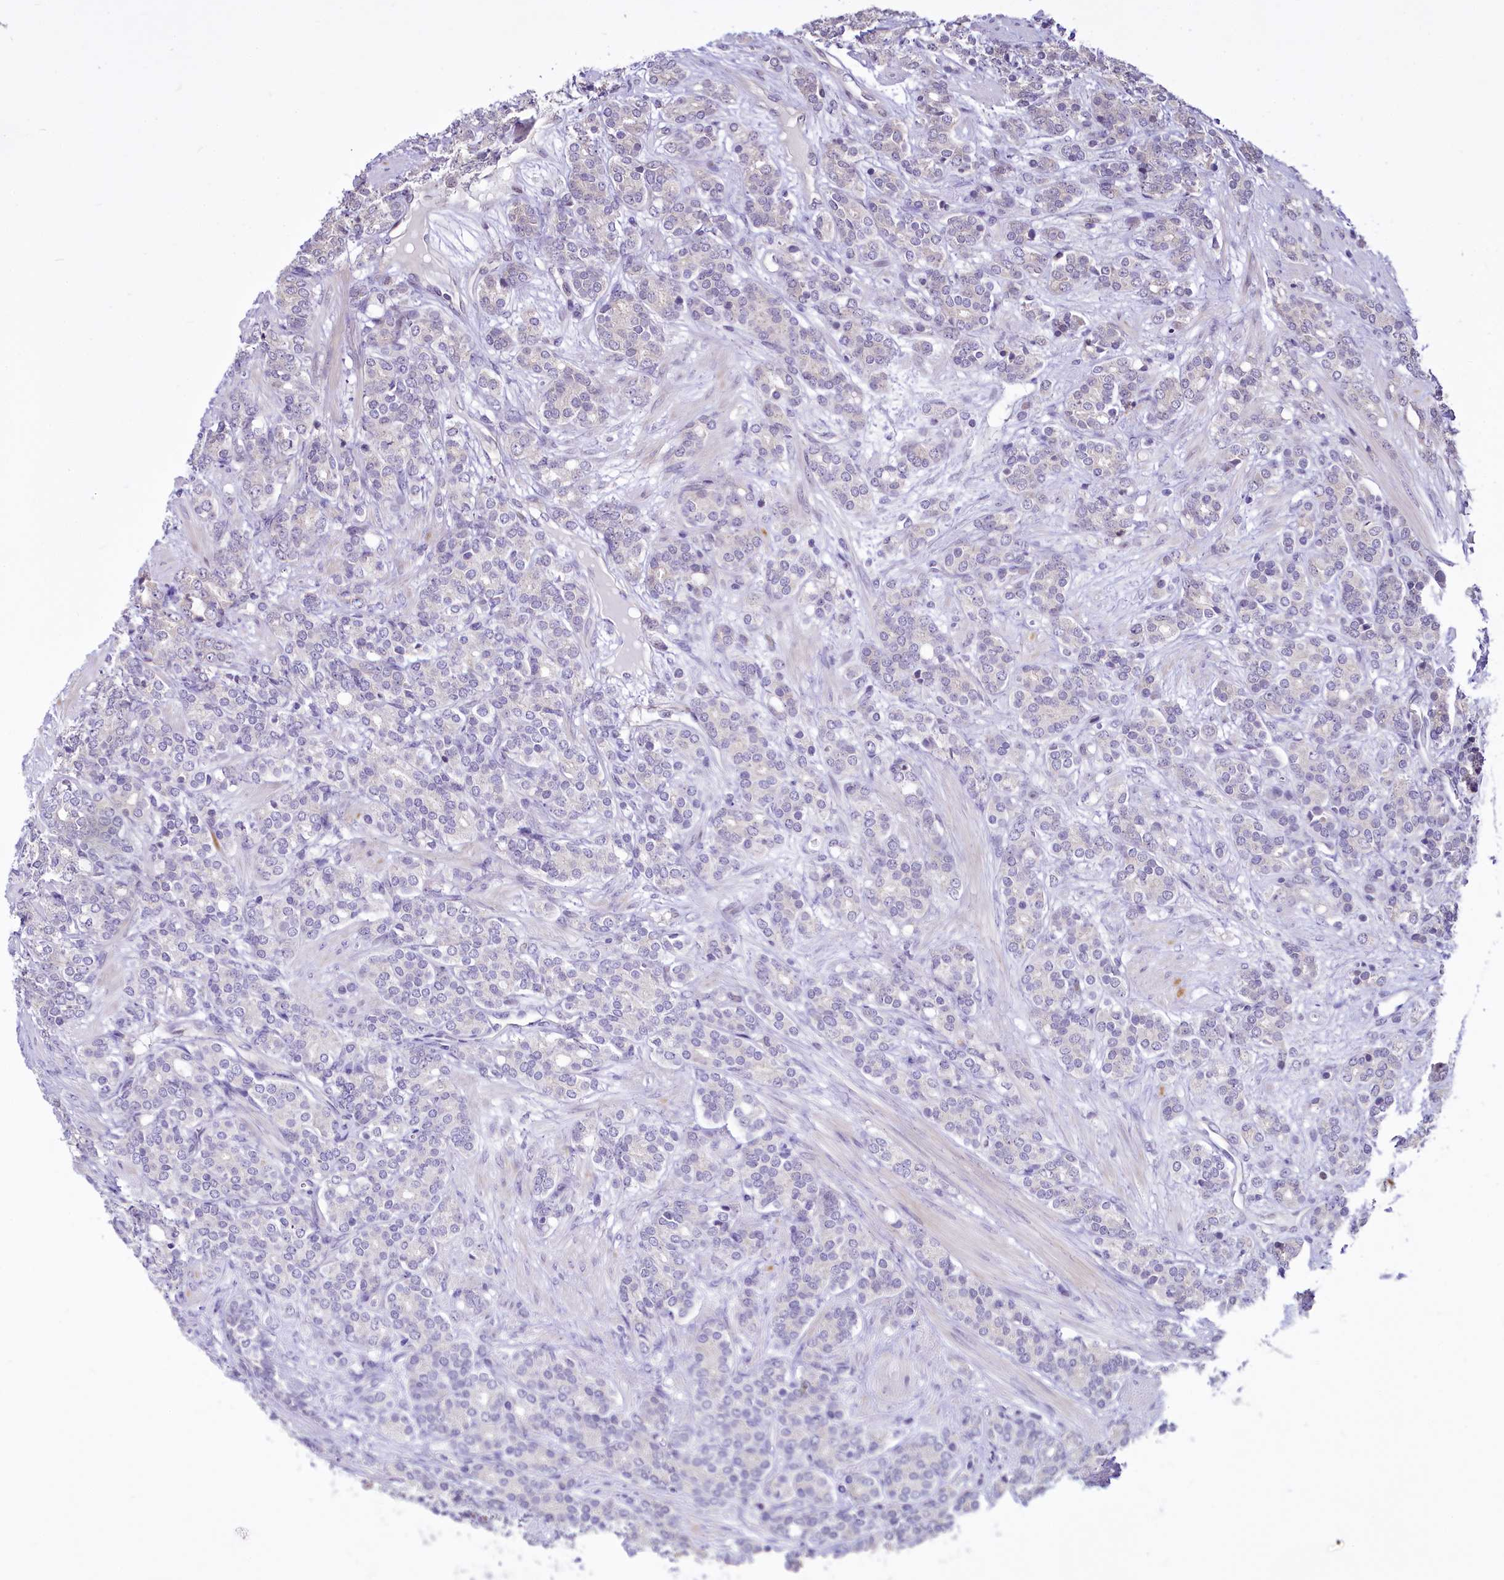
{"staining": {"intensity": "negative", "quantity": "none", "location": "none"}, "tissue": "prostate cancer", "cell_type": "Tumor cells", "image_type": "cancer", "snomed": [{"axis": "morphology", "description": "Adenocarcinoma, High grade"}, {"axis": "topography", "description": "Prostate"}], "caption": "There is no significant positivity in tumor cells of prostate cancer (high-grade adenocarcinoma).", "gene": "BANK1", "patient": {"sex": "male", "age": 62}}